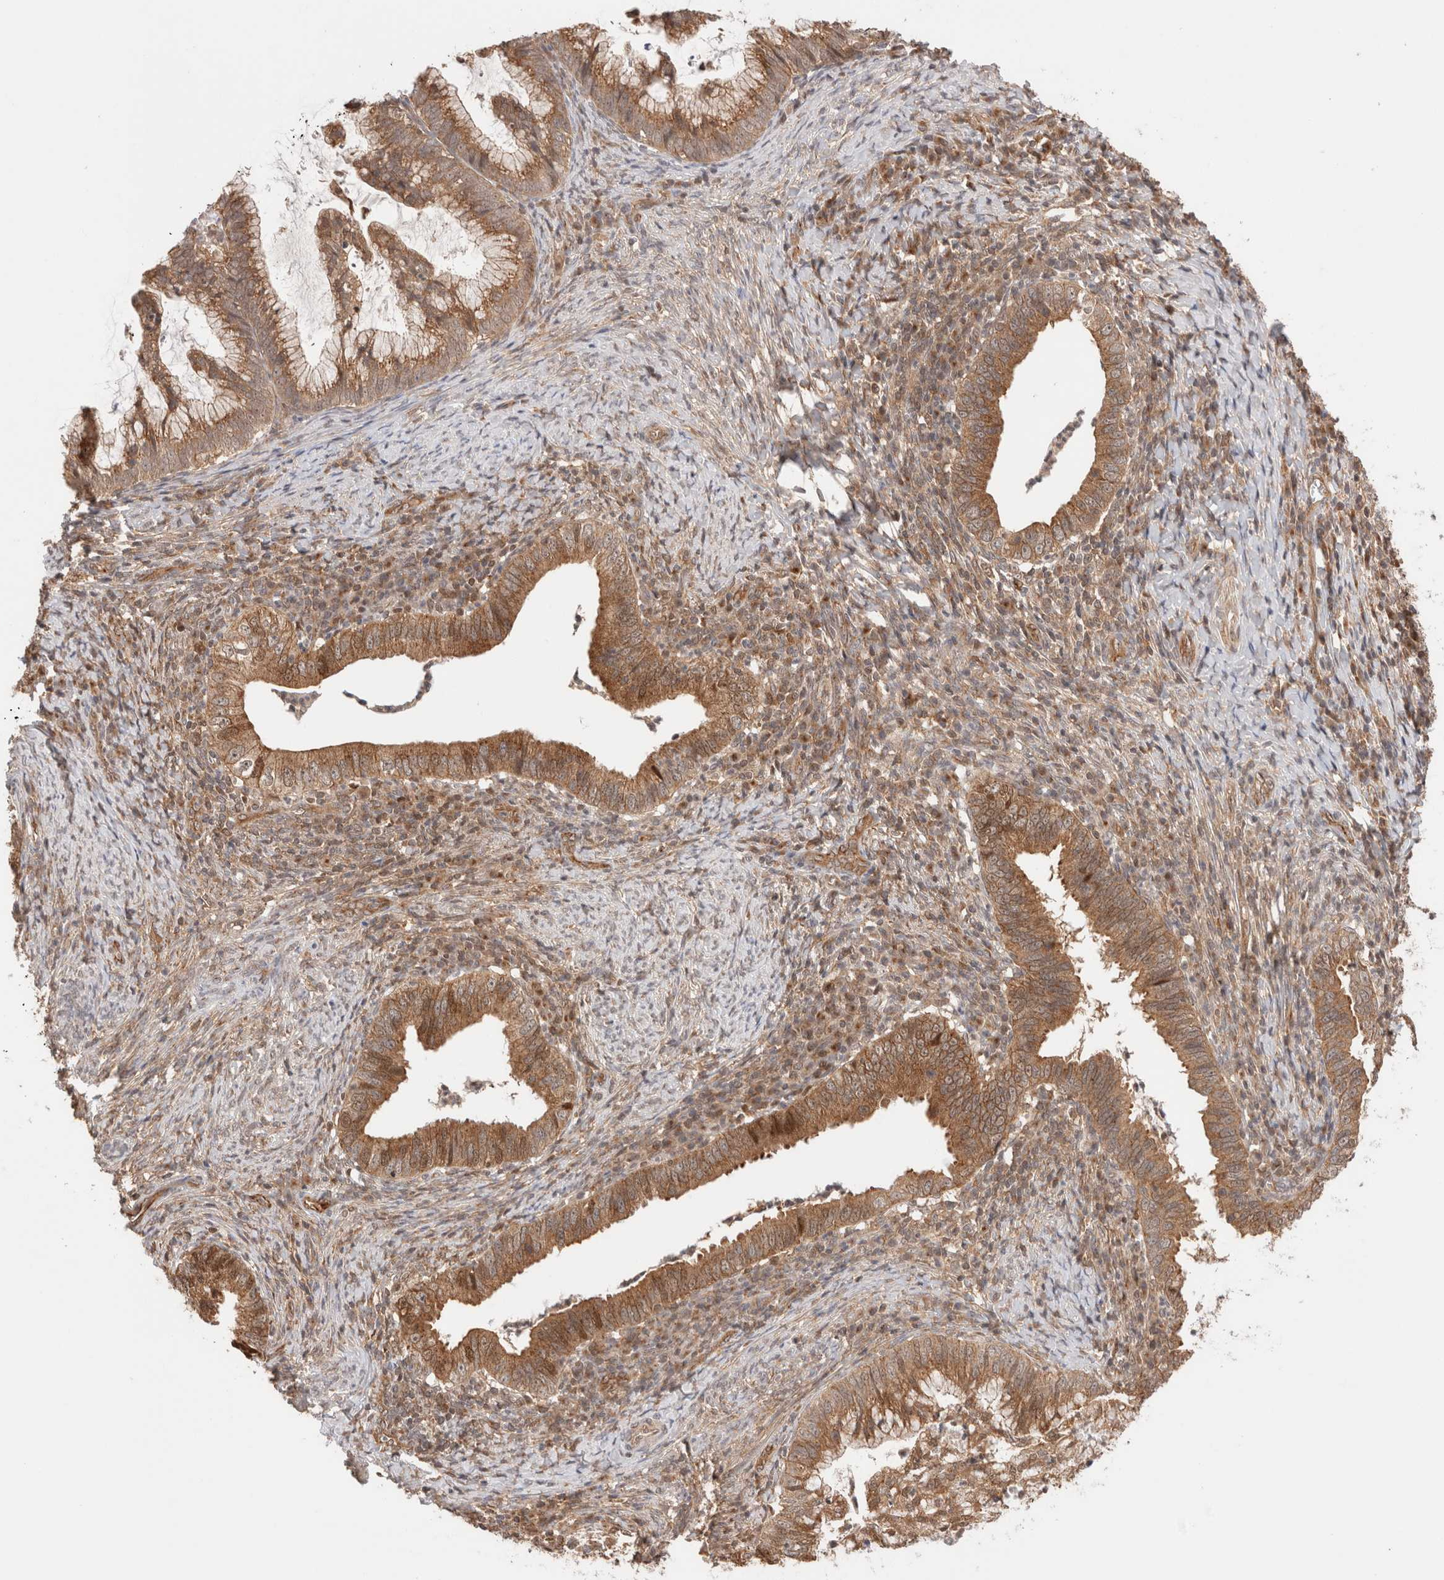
{"staining": {"intensity": "moderate", "quantity": ">75%", "location": "cytoplasmic/membranous,nuclear"}, "tissue": "cervical cancer", "cell_type": "Tumor cells", "image_type": "cancer", "snomed": [{"axis": "morphology", "description": "Adenocarcinoma, NOS"}, {"axis": "topography", "description": "Cervix"}], "caption": "Brown immunohistochemical staining in human adenocarcinoma (cervical) demonstrates moderate cytoplasmic/membranous and nuclear positivity in about >75% of tumor cells.", "gene": "SIKE1", "patient": {"sex": "female", "age": 36}}